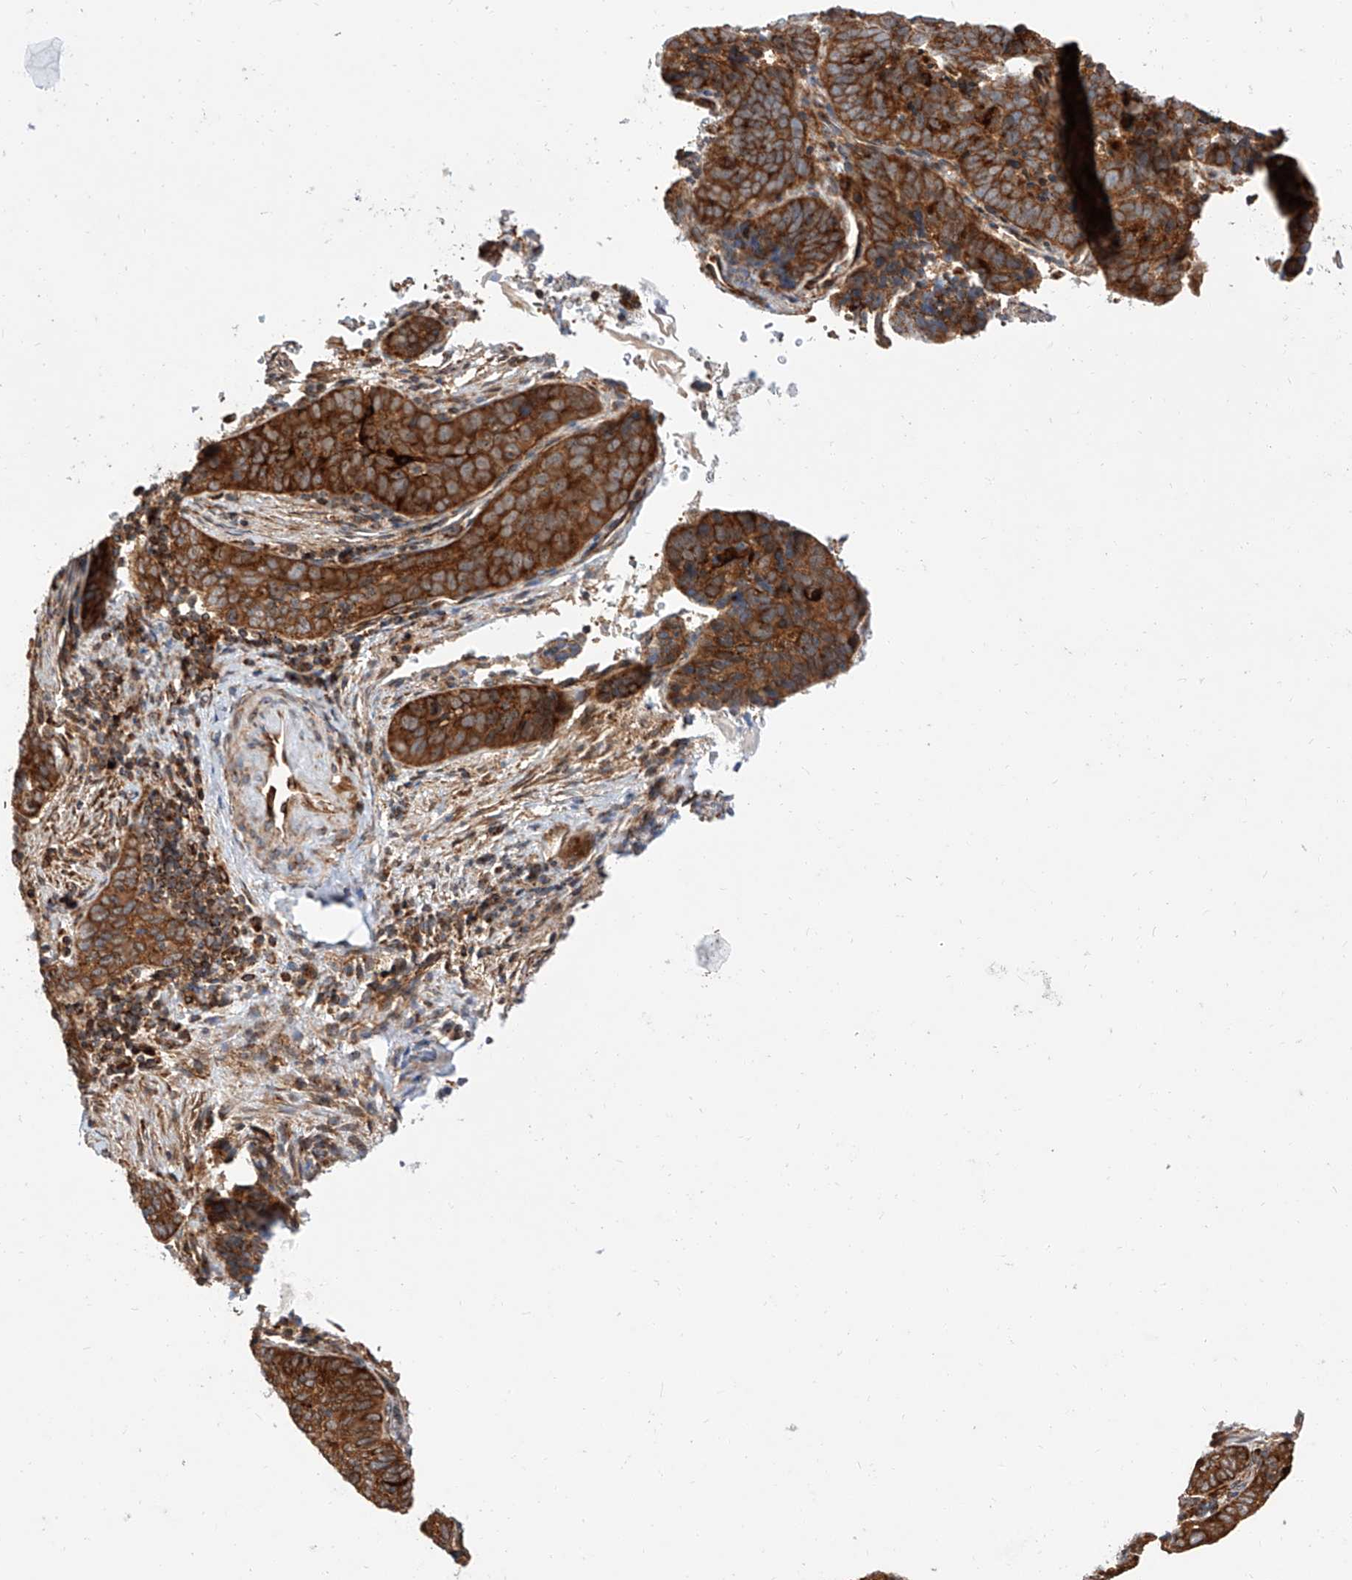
{"staining": {"intensity": "strong", "quantity": ">75%", "location": "cytoplasmic/membranous"}, "tissue": "cervical cancer", "cell_type": "Tumor cells", "image_type": "cancer", "snomed": [{"axis": "morphology", "description": "Squamous cell carcinoma, NOS"}, {"axis": "topography", "description": "Cervix"}], "caption": "An immunohistochemistry (IHC) image of tumor tissue is shown. Protein staining in brown shows strong cytoplasmic/membranous positivity in cervical cancer (squamous cell carcinoma) within tumor cells.", "gene": "ISCA2", "patient": {"sex": "female", "age": 60}}